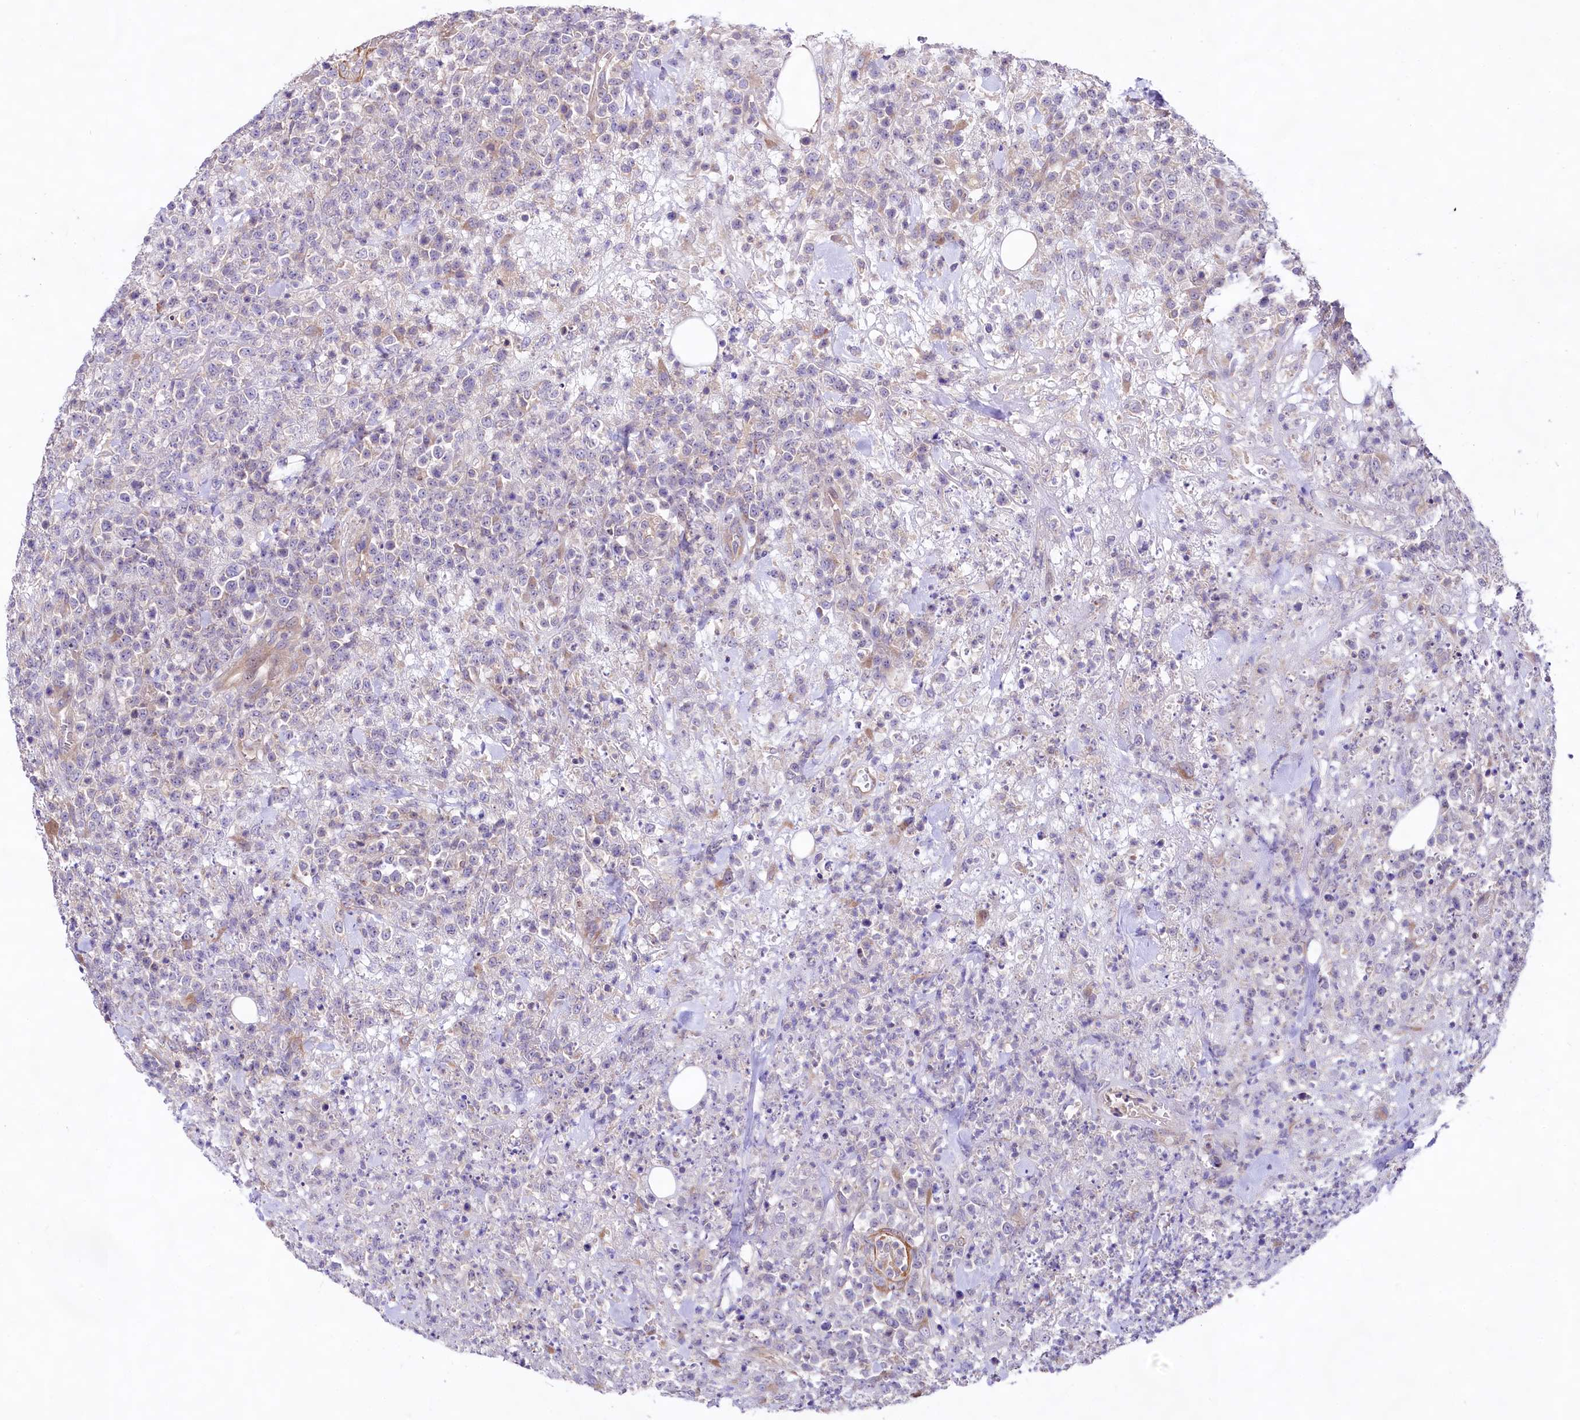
{"staining": {"intensity": "negative", "quantity": "none", "location": "none"}, "tissue": "lymphoma", "cell_type": "Tumor cells", "image_type": "cancer", "snomed": [{"axis": "morphology", "description": "Malignant lymphoma, non-Hodgkin's type, High grade"}, {"axis": "topography", "description": "Colon"}], "caption": "Tumor cells are negative for brown protein staining in lymphoma.", "gene": "VPS11", "patient": {"sex": "female", "age": 53}}